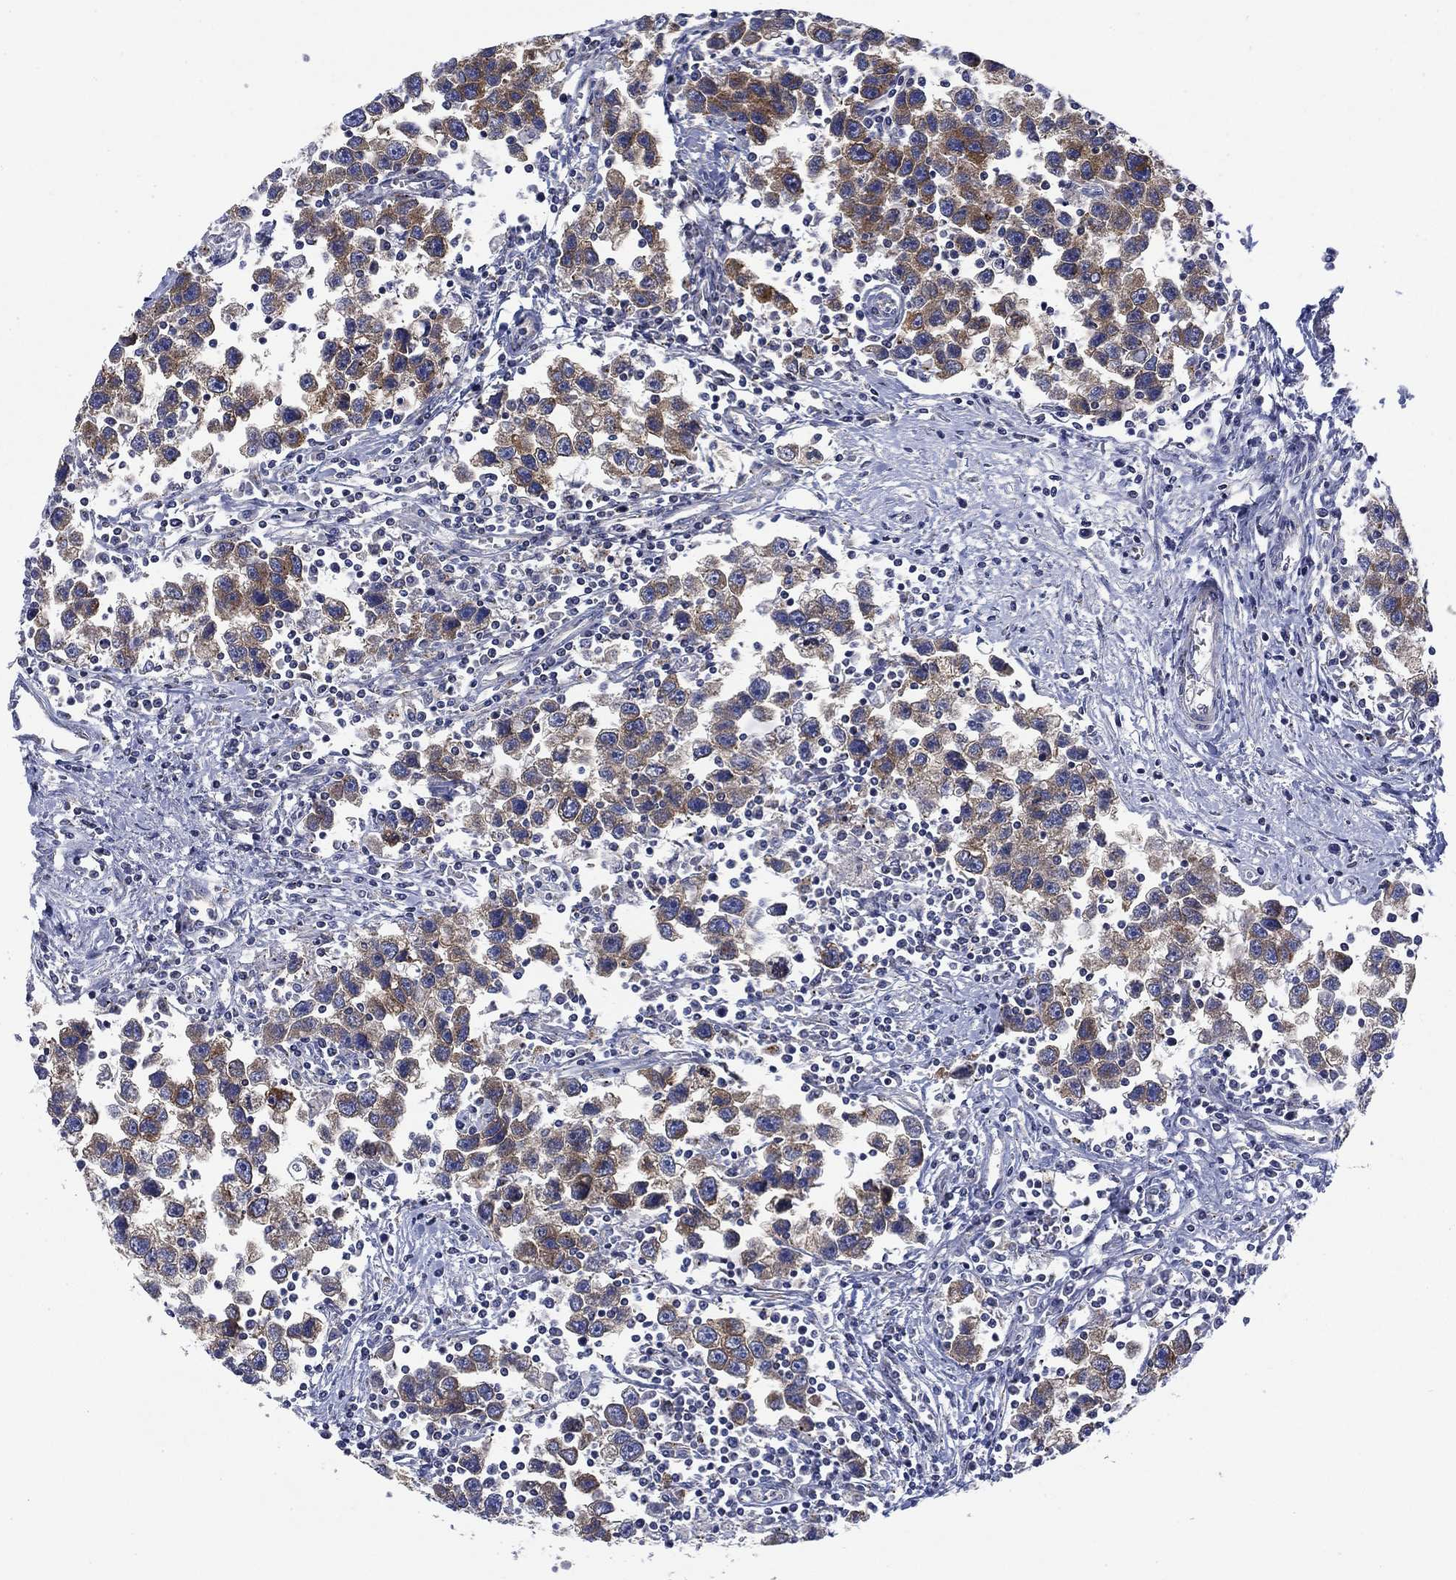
{"staining": {"intensity": "moderate", "quantity": ">75%", "location": "cytoplasmic/membranous"}, "tissue": "testis cancer", "cell_type": "Tumor cells", "image_type": "cancer", "snomed": [{"axis": "morphology", "description": "Seminoma, NOS"}, {"axis": "topography", "description": "Testis"}], "caption": "This histopathology image displays IHC staining of testis cancer (seminoma), with medium moderate cytoplasmic/membranous expression in approximately >75% of tumor cells.", "gene": "NACAD", "patient": {"sex": "male", "age": 30}}